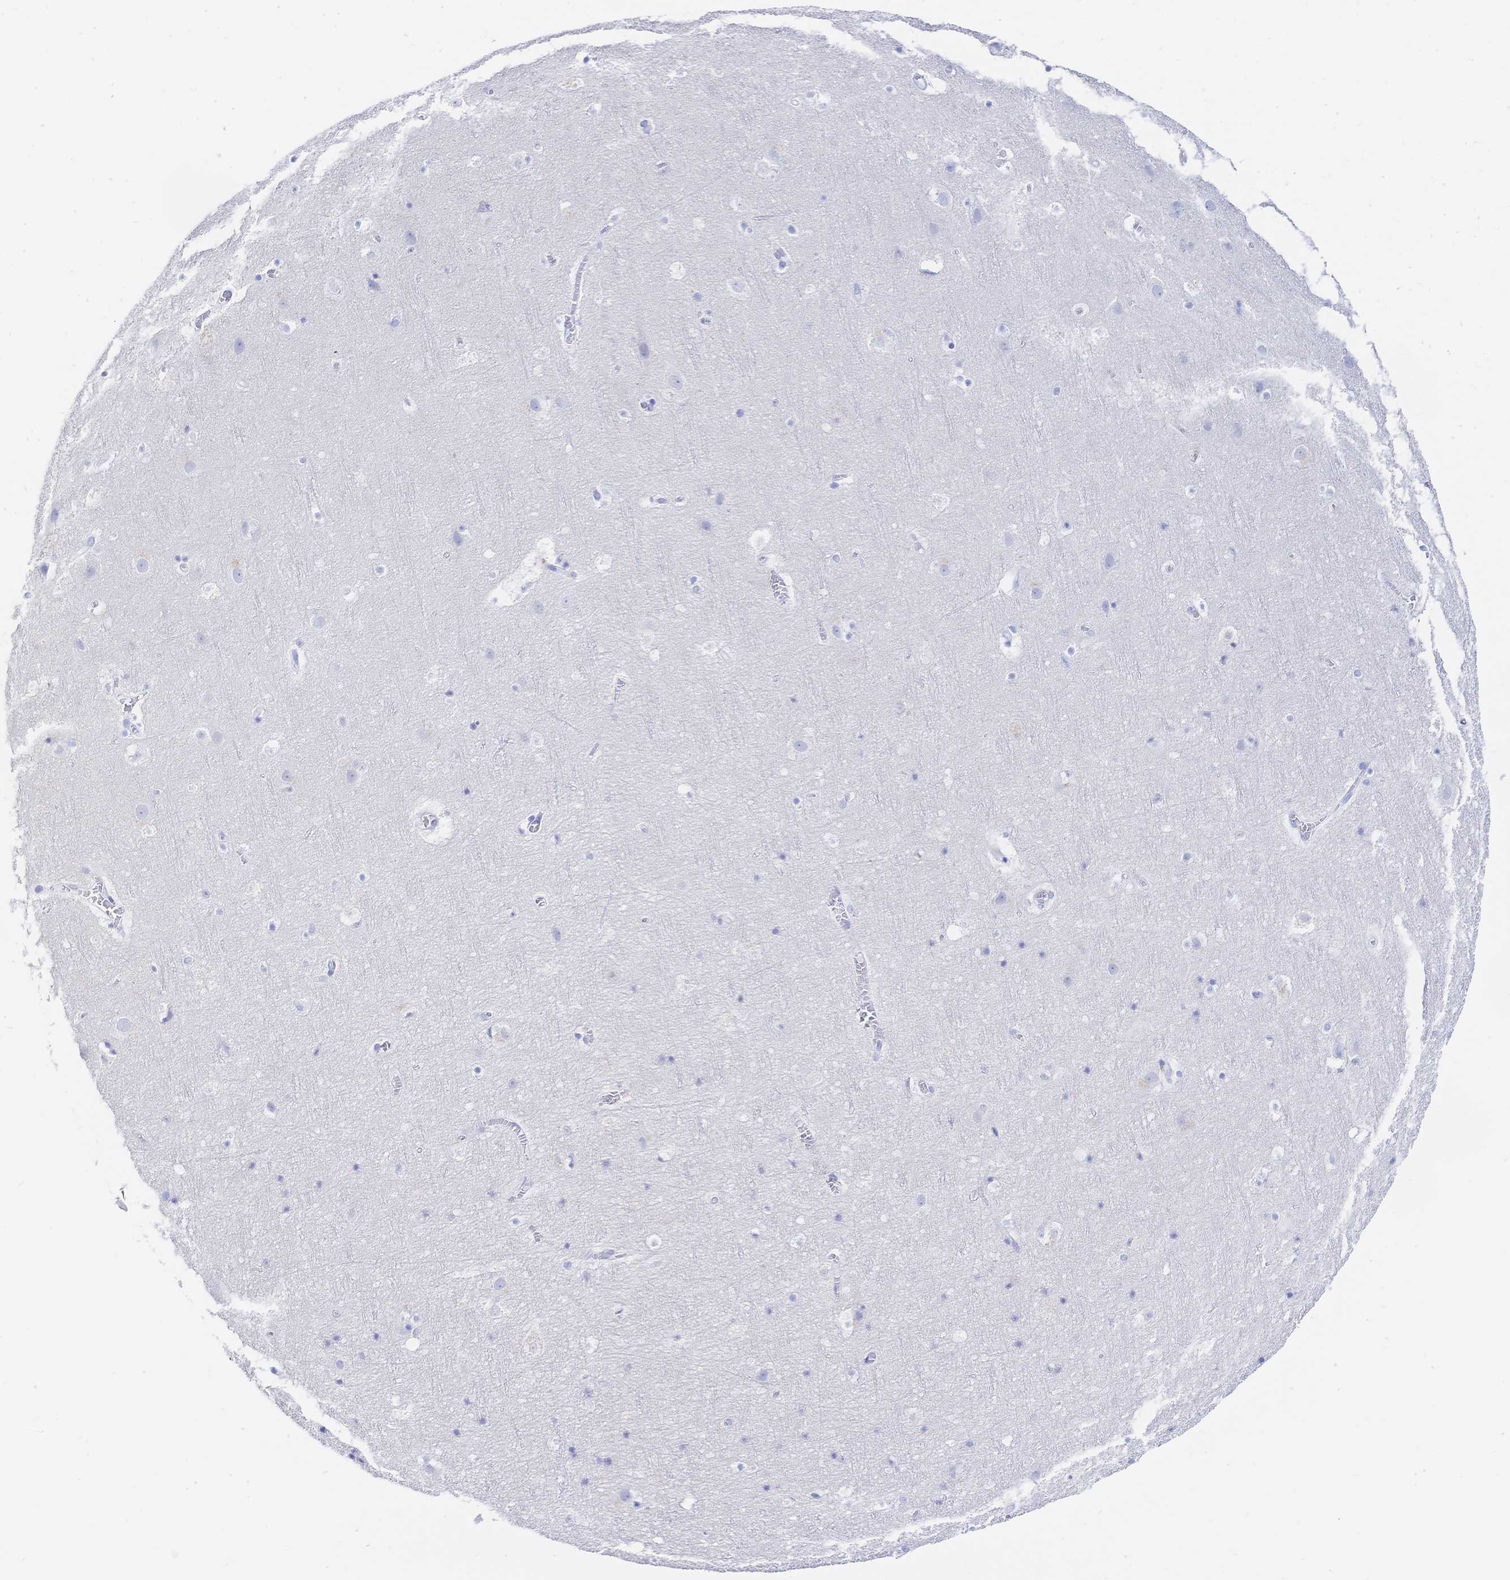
{"staining": {"intensity": "negative", "quantity": "none", "location": "none"}, "tissue": "cerebral cortex", "cell_type": "Endothelial cells", "image_type": "normal", "snomed": [{"axis": "morphology", "description": "Normal tissue, NOS"}, {"axis": "topography", "description": "Cerebral cortex"}], "caption": "High power microscopy histopathology image of an immunohistochemistry histopathology image of normal cerebral cortex, revealing no significant positivity in endothelial cells.", "gene": "RRM1", "patient": {"sex": "female", "age": 42}}